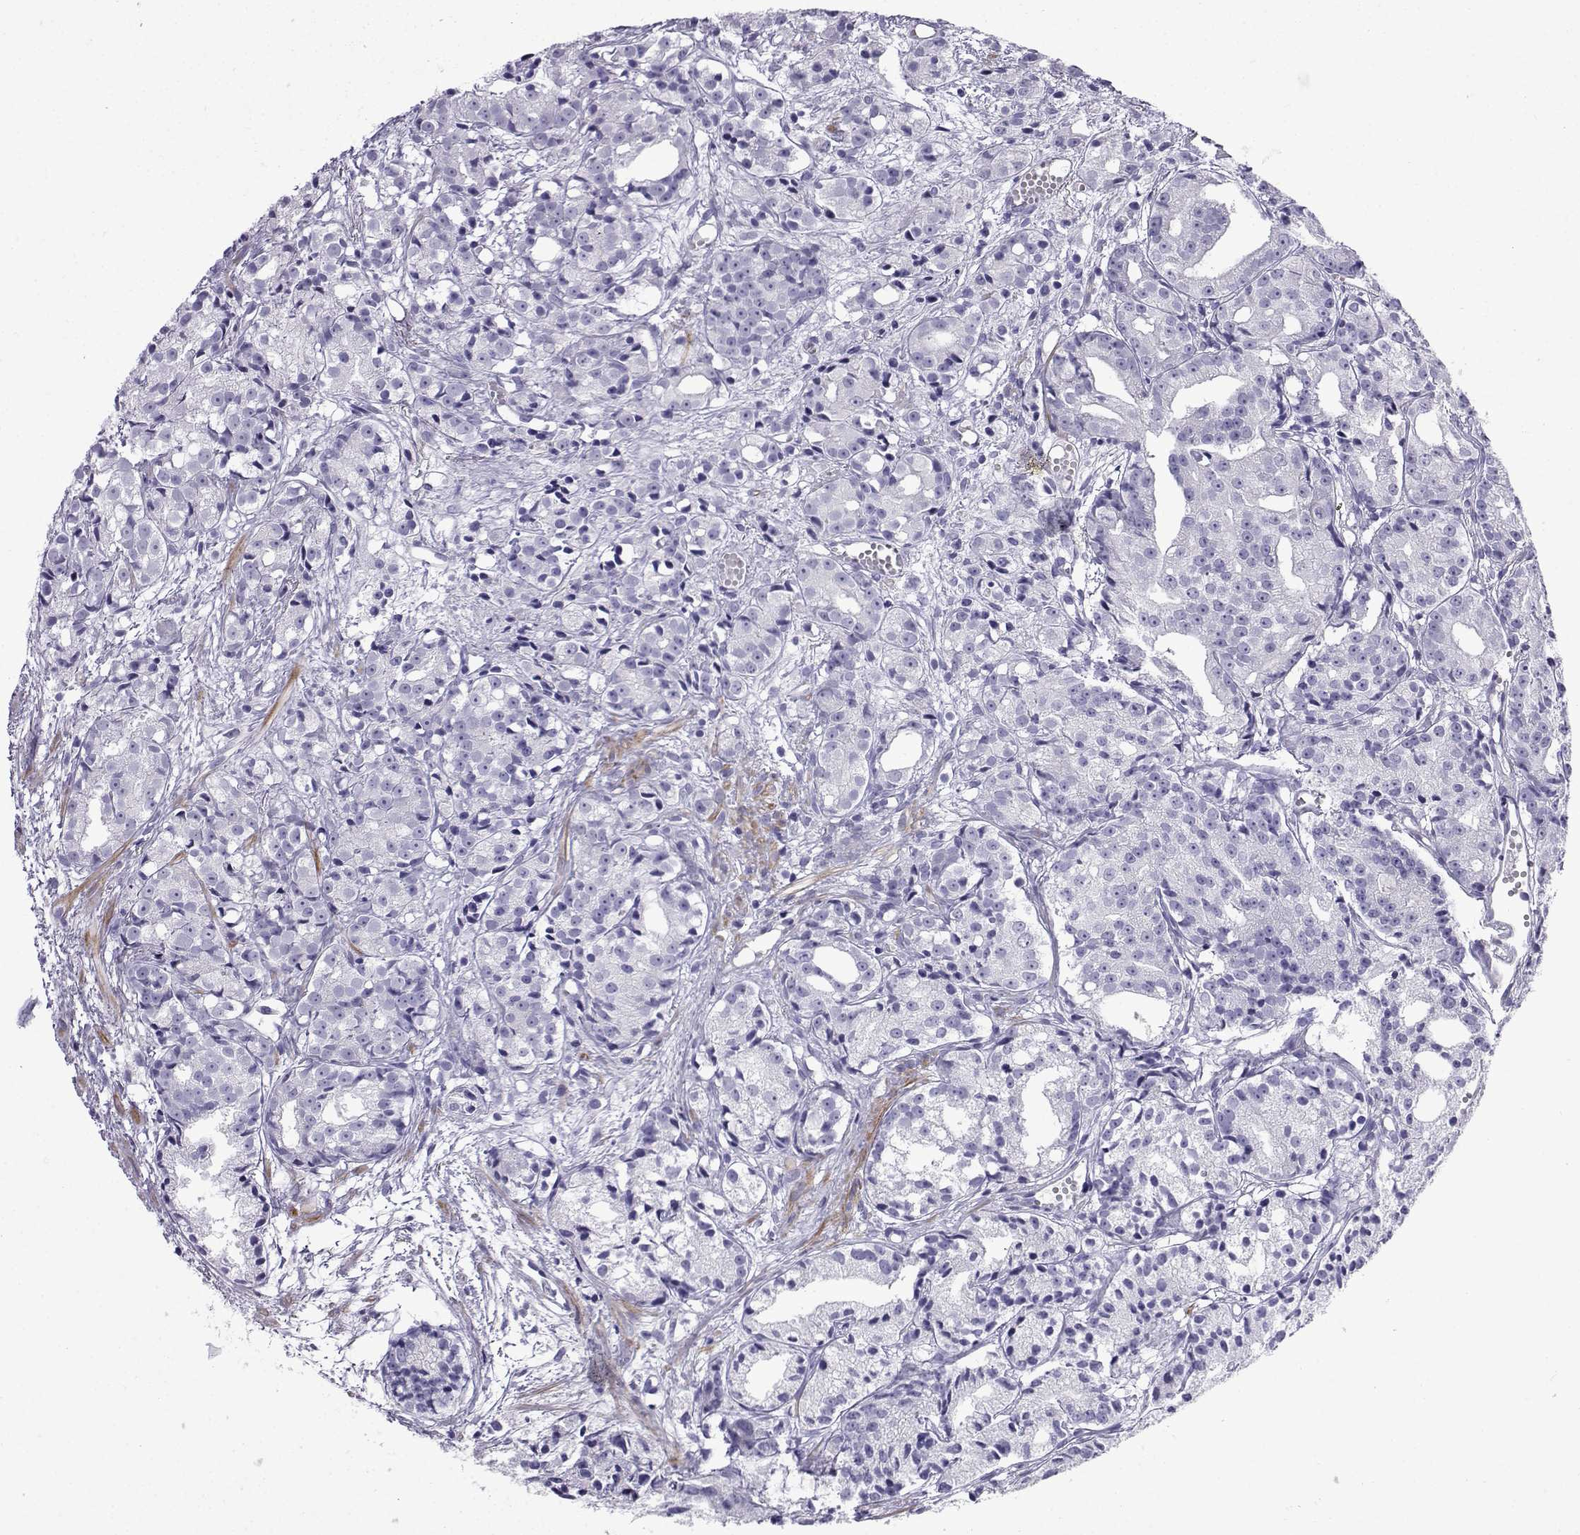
{"staining": {"intensity": "negative", "quantity": "none", "location": "none"}, "tissue": "prostate cancer", "cell_type": "Tumor cells", "image_type": "cancer", "snomed": [{"axis": "morphology", "description": "Adenocarcinoma, Medium grade"}, {"axis": "topography", "description": "Prostate"}], "caption": "Tumor cells show no significant protein expression in prostate cancer (medium-grade adenocarcinoma).", "gene": "KCNF1", "patient": {"sex": "male", "age": 74}}